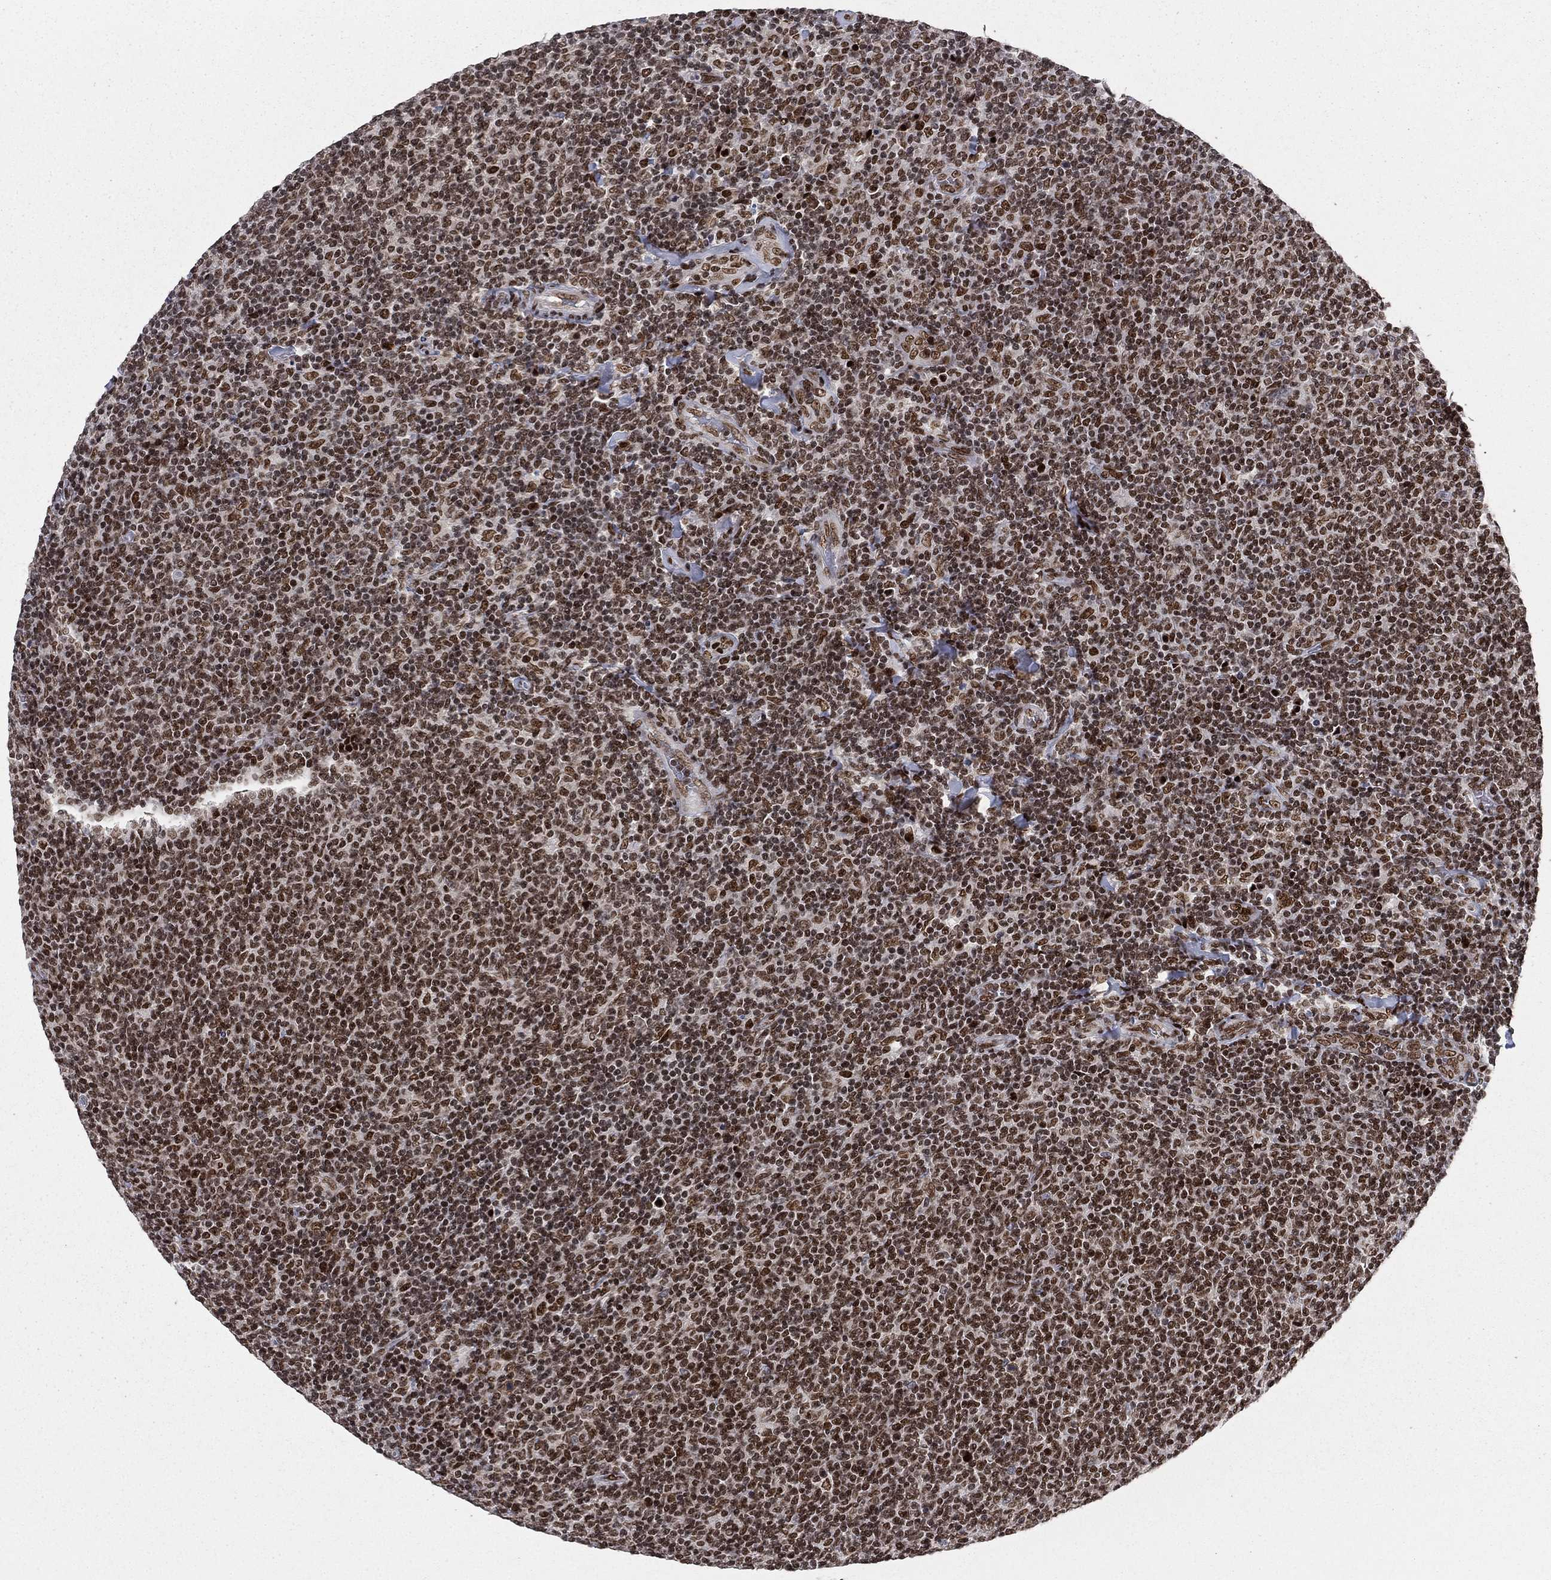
{"staining": {"intensity": "strong", "quantity": ">75%", "location": "nuclear"}, "tissue": "lymphoma", "cell_type": "Tumor cells", "image_type": "cancer", "snomed": [{"axis": "morphology", "description": "Malignant lymphoma, non-Hodgkin's type, Low grade"}, {"axis": "topography", "description": "Lymph node"}], "caption": "Human lymphoma stained with a brown dye shows strong nuclear positive expression in approximately >75% of tumor cells.", "gene": "RTF1", "patient": {"sex": "male", "age": 52}}